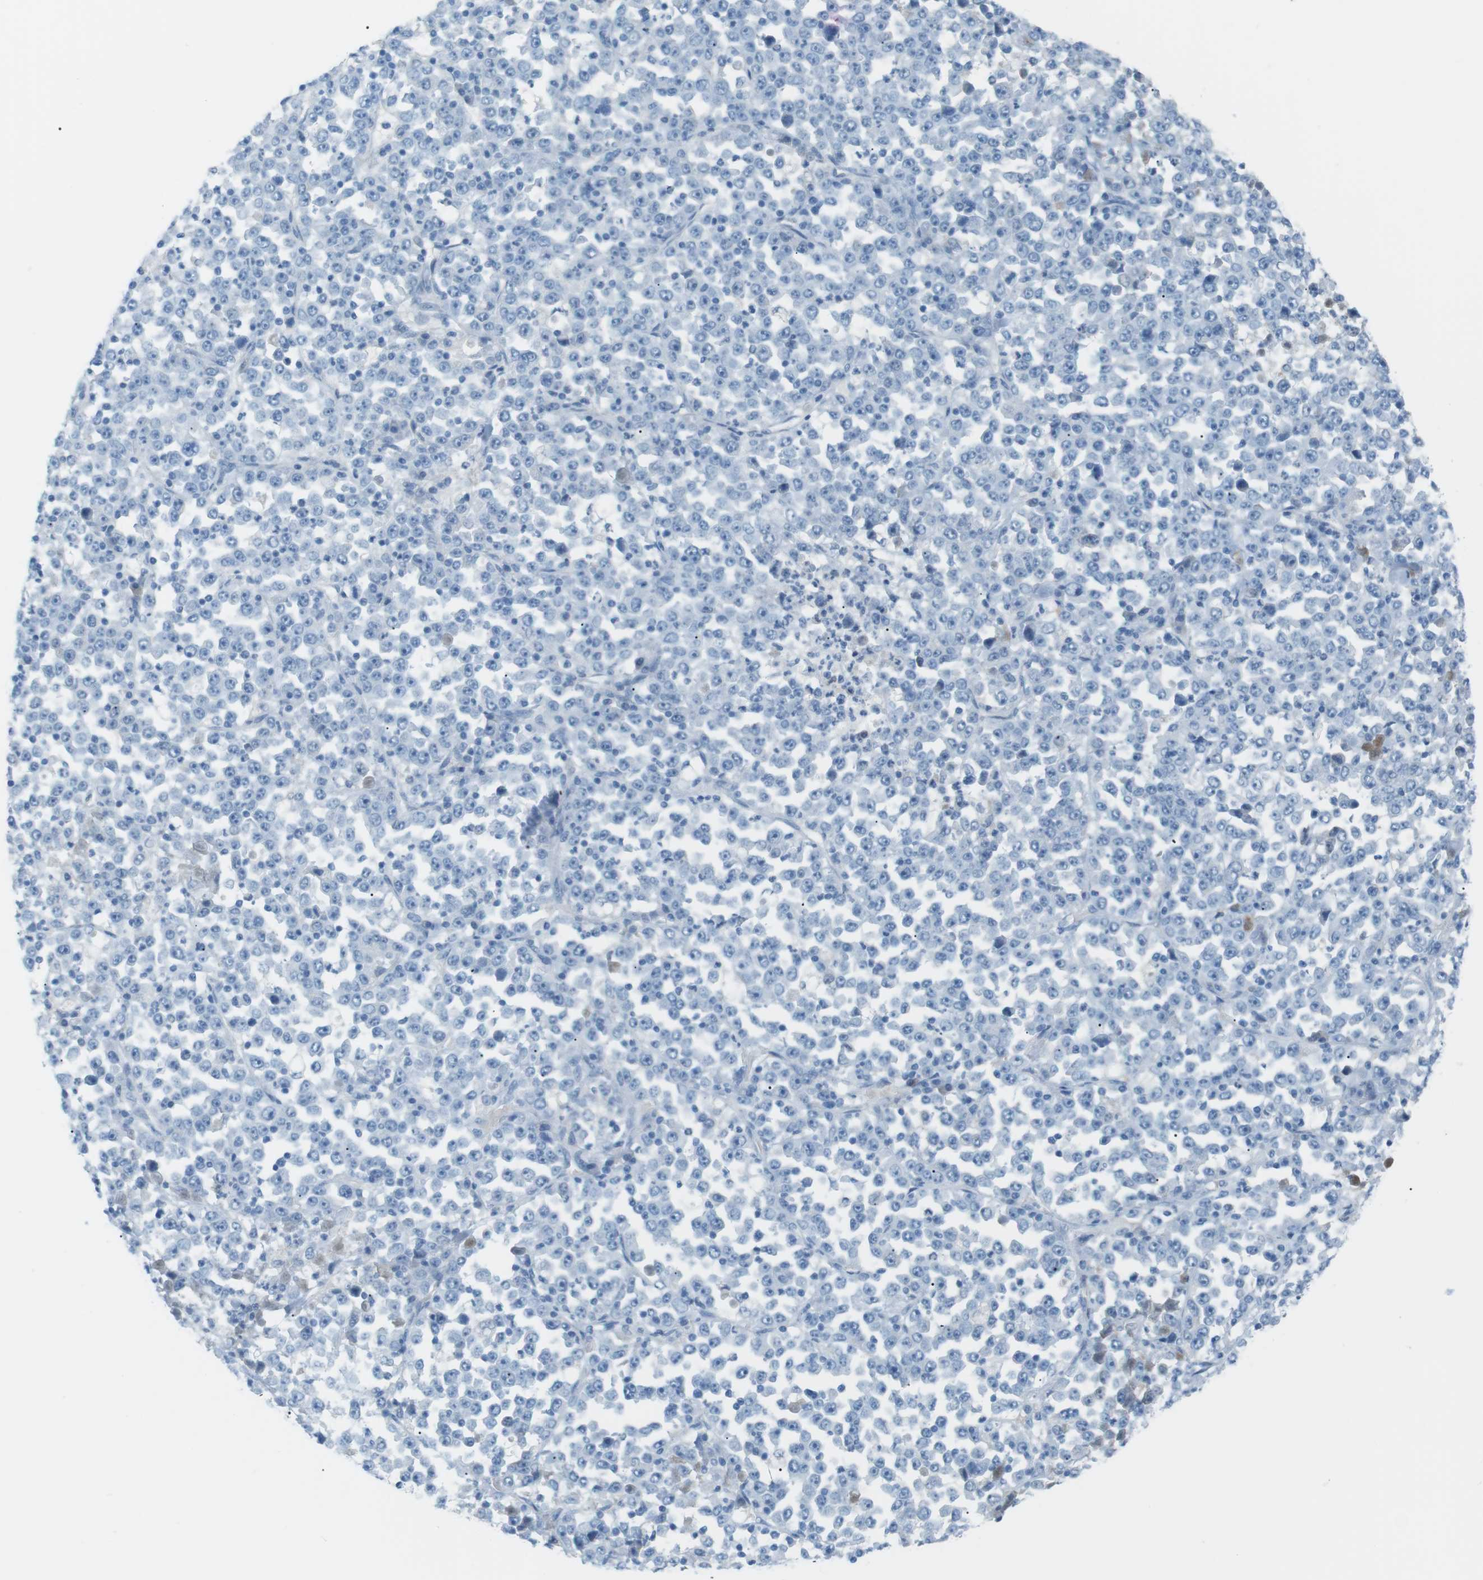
{"staining": {"intensity": "negative", "quantity": "none", "location": "none"}, "tissue": "stomach cancer", "cell_type": "Tumor cells", "image_type": "cancer", "snomed": [{"axis": "morphology", "description": "Normal tissue, NOS"}, {"axis": "morphology", "description": "Adenocarcinoma, NOS"}, {"axis": "topography", "description": "Stomach, upper"}, {"axis": "topography", "description": "Stomach"}], "caption": "This photomicrograph is of stomach cancer (adenocarcinoma) stained with IHC to label a protein in brown with the nuclei are counter-stained blue. There is no positivity in tumor cells.", "gene": "AZGP1", "patient": {"sex": "male", "age": 59}}